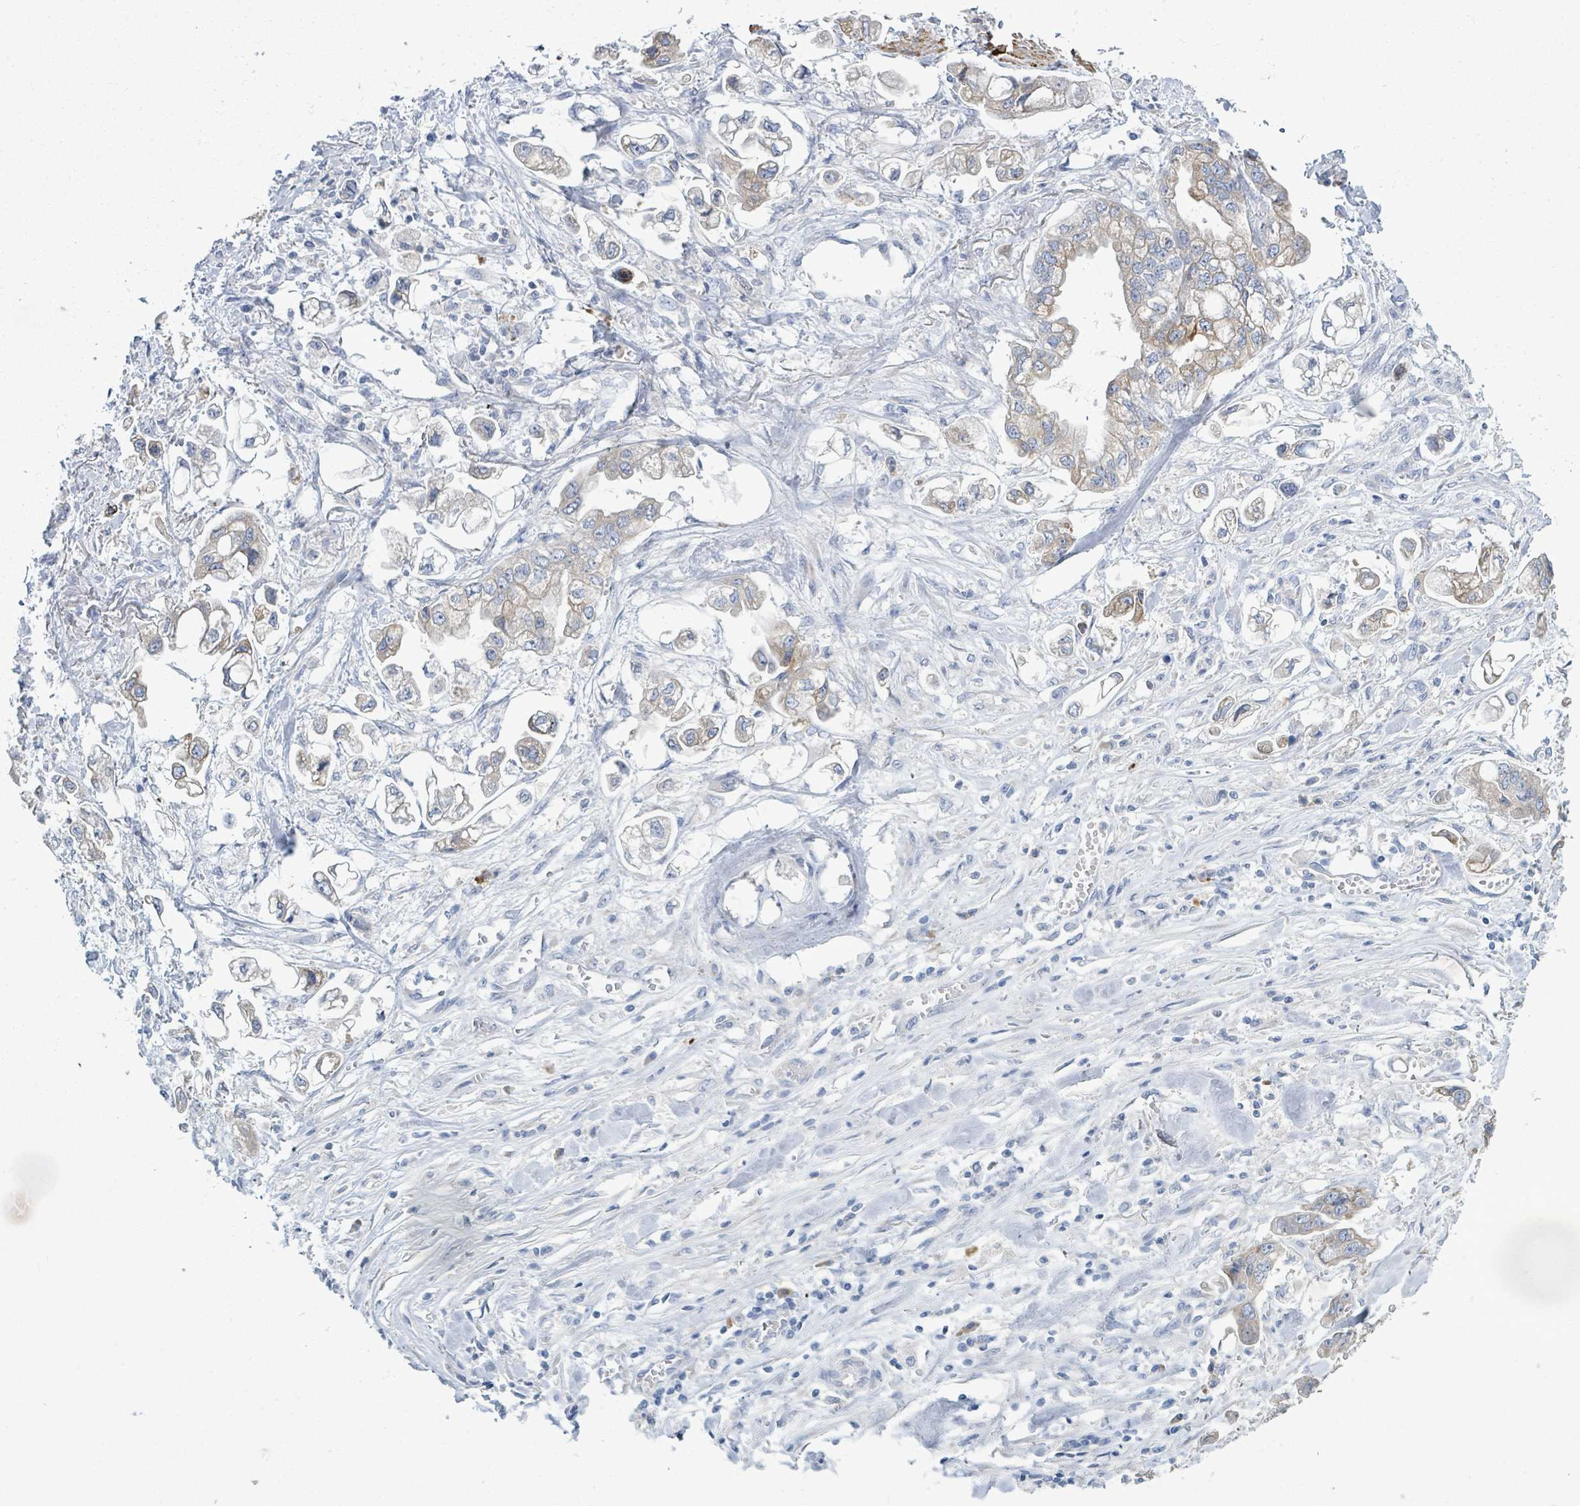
{"staining": {"intensity": "weak", "quantity": "25%-75%", "location": "cytoplasmic/membranous"}, "tissue": "stomach cancer", "cell_type": "Tumor cells", "image_type": "cancer", "snomed": [{"axis": "morphology", "description": "Adenocarcinoma, NOS"}, {"axis": "topography", "description": "Stomach"}], "caption": "Immunohistochemistry photomicrograph of human stomach cancer (adenocarcinoma) stained for a protein (brown), which shows low levels of weak cytoplasmic/membranous staining in about 25%-75% of tumor cells.", "gene": "SIRPB1", "patient": {"sex": "male", "age": 62}}